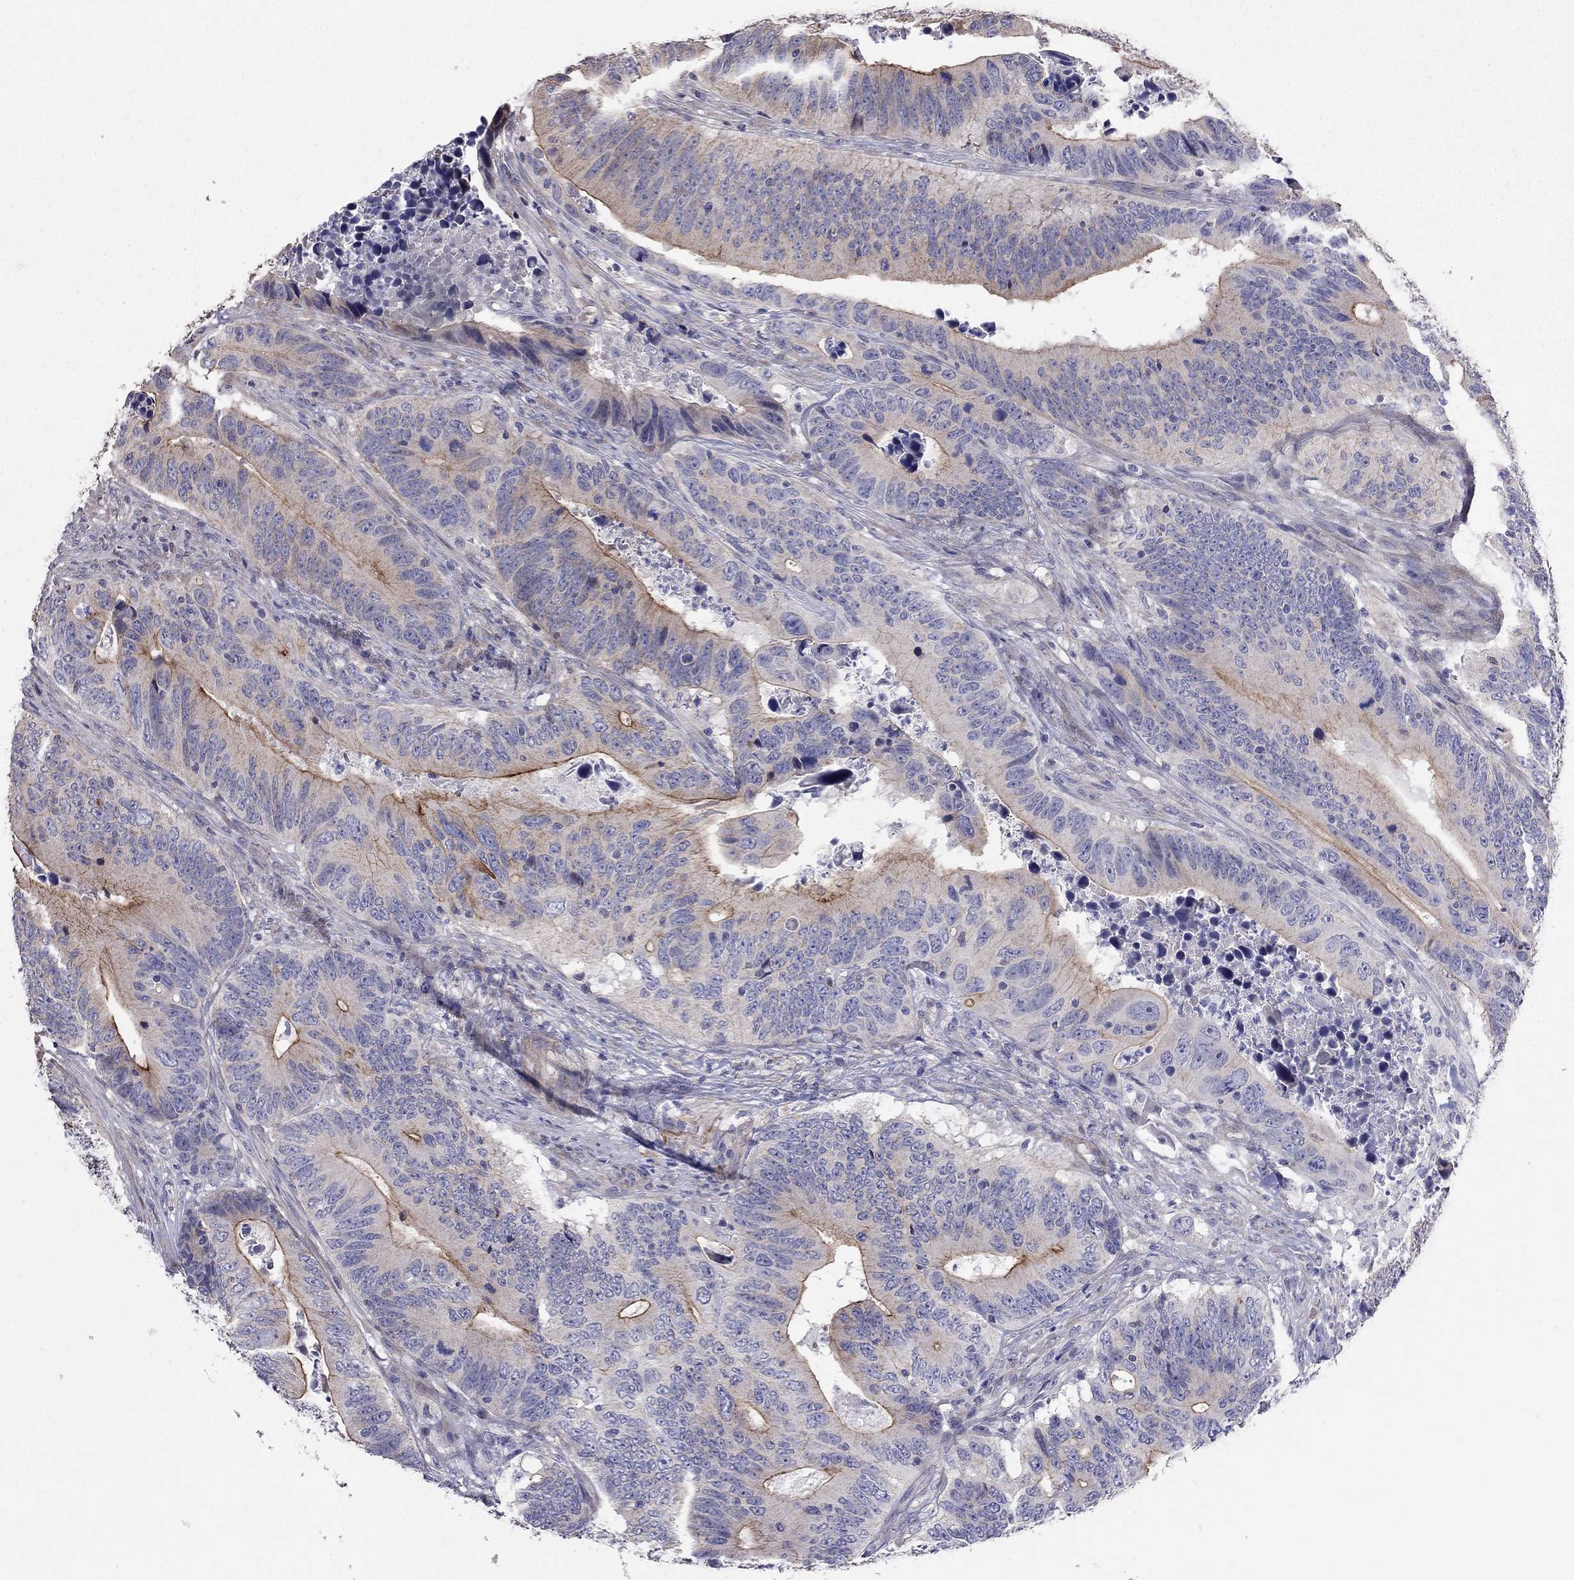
{"staining": {"intensity": "moderate", "quantity": "<25%", "location": "cytoplasmic/membranous"}, "tissue": "colorectal cancer", "cell_type": "Tumor cells", "image_type": "cancer", "snomed": [{"axis": "morphology", "description": "Adenocarcinoma, NOS"}, {"axis": "topography", "description": "Colon"}], "caption": "An IHC micrograph of neoplastic tissue is shown. Protein staining in brown highlights moderate cytoplasmic/membranous positivity in colorectal cancer (adenocarcinoma) within tumor cells. (DAB (3,3'-diaminobenzidine) IHC, brown staining for protein, blue staining for nuclei).", "gene": "SYTL2", "patient": {"sex": "female", "age": 90}}